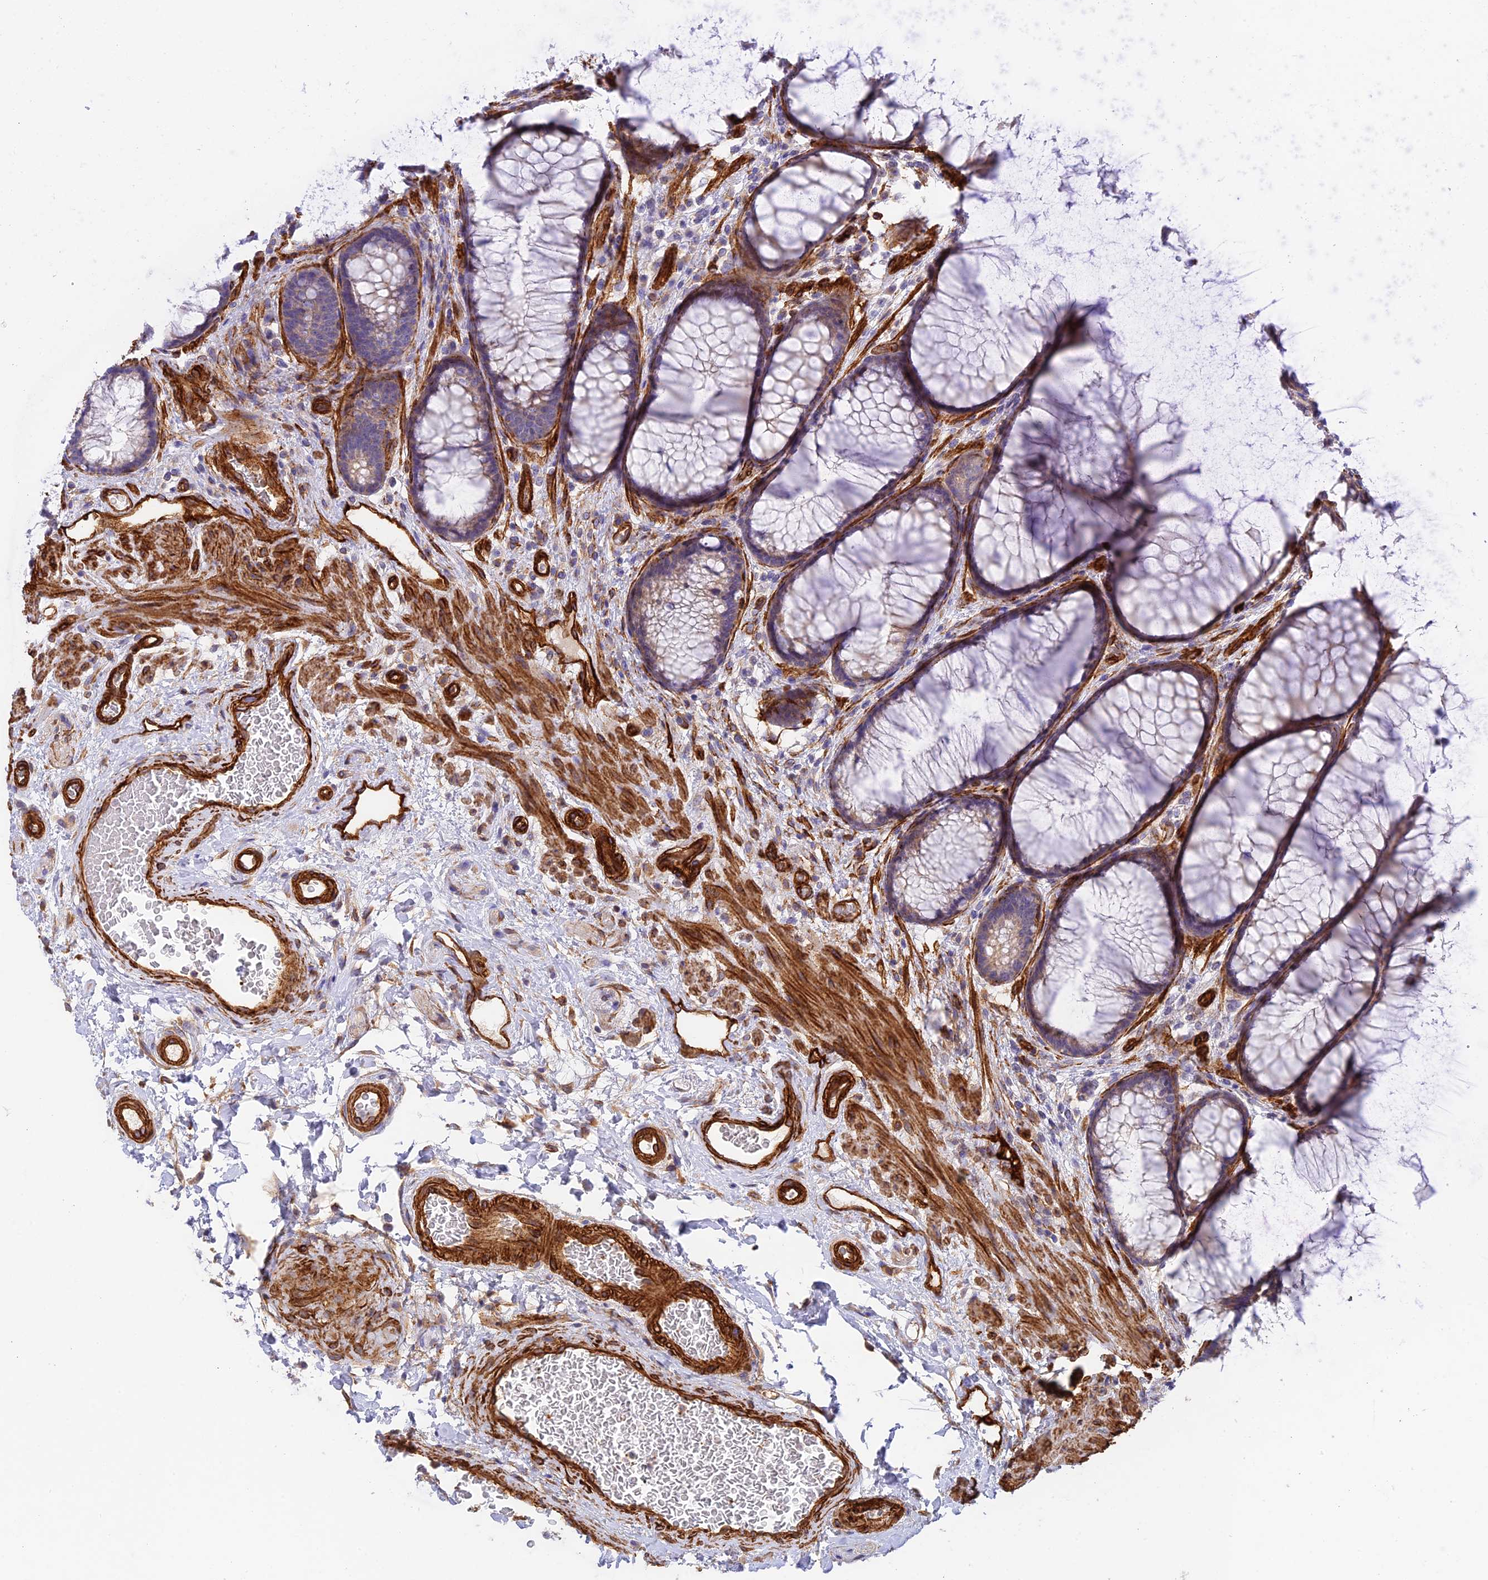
{"staining": {"intensity": "strong", "quantity": ">75%", "location": "cytoplasmic/membranous"}, "tissue": "colon", "cell_type": "Endothelial cells", "image_type": "normal", "snomed": [{"axis": "morphology", "description": "Normal tissue, NOS"}, {"axis": "topography", "description": "Colon"}], "caption": "Immunohistochemical staining of unremarkable human colon demonstrates >75% levels of strong cytoplasmic/membranous protein staining in approximately >75% of endothelial cells. (Brightfield microscopy of DAB IHC at high magnification).", "gene": "MYO9A", "patient": {"sex": "female", "age": 82}}